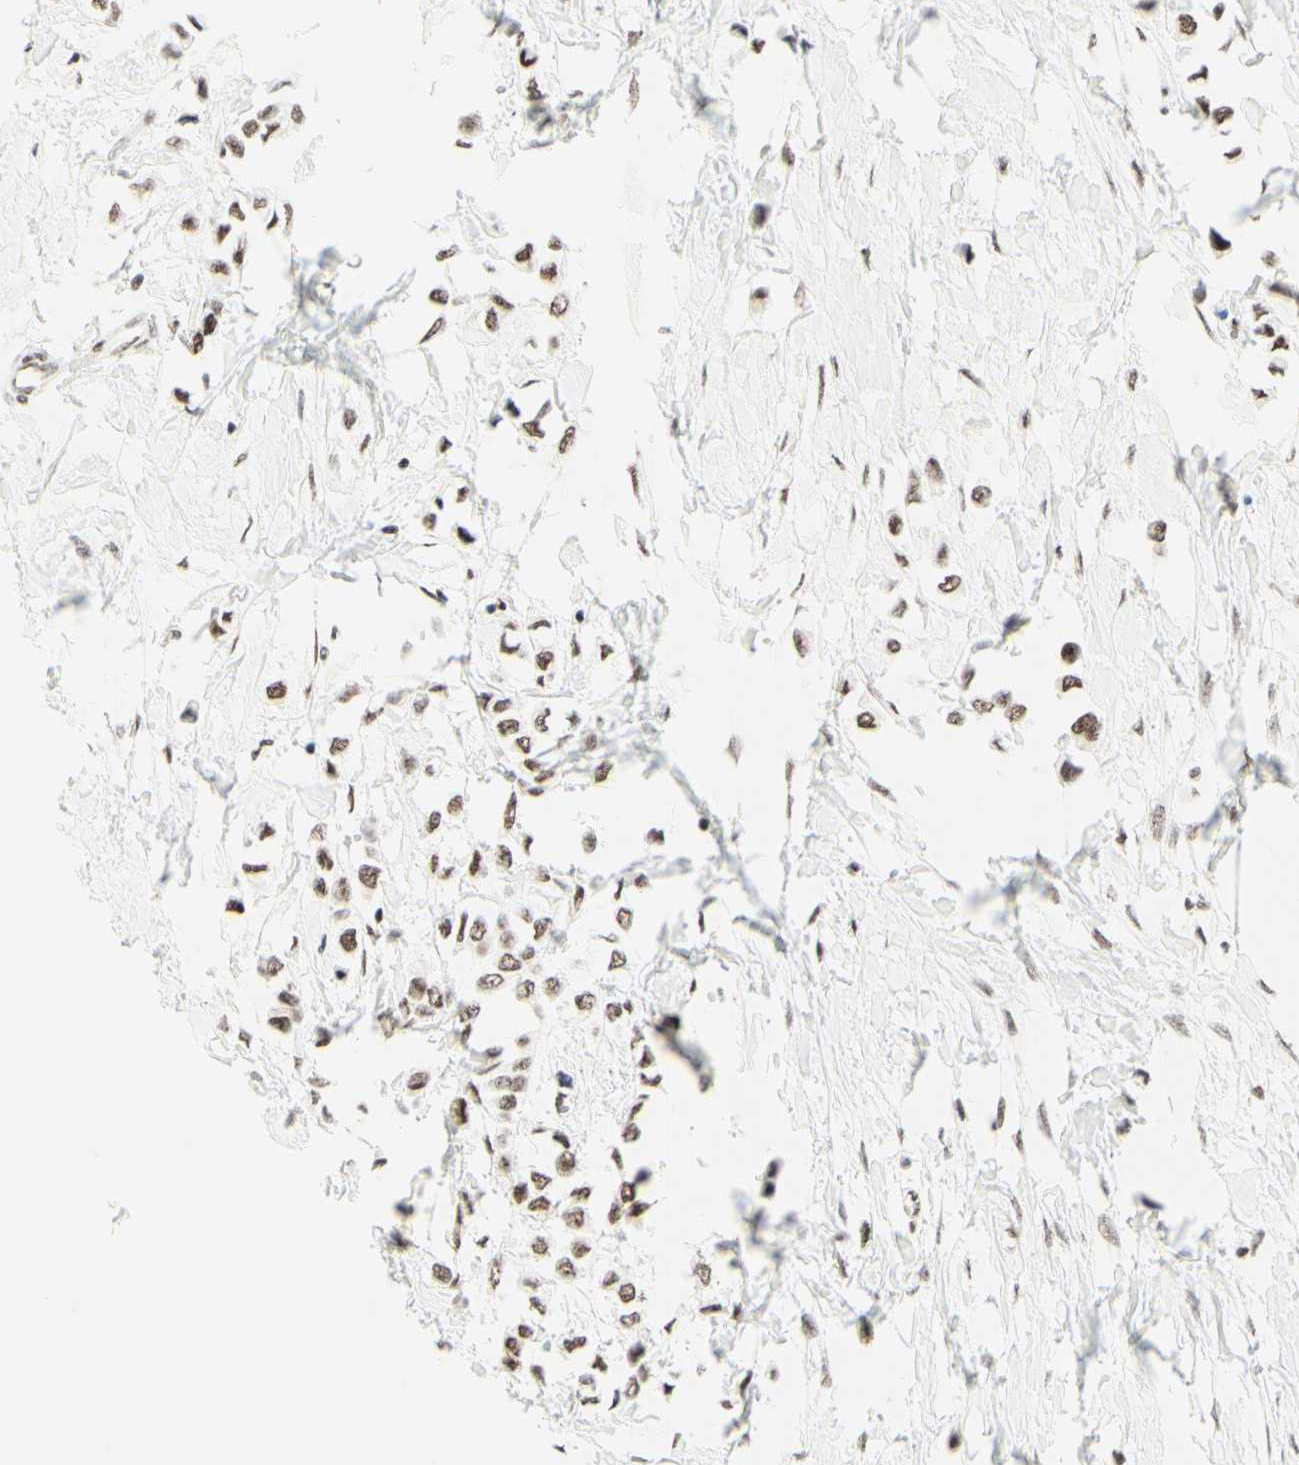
{"staining": {"intensity": "weak", "quantity": ">75%", "location": "nuclear"}, "tissue": "breast cancer", "cell_type": "Tumor cells", "image_type": "cancer", "snomed": [{"axis": "morphology", "description": "Lobular carcinoma"}, {"axis": "topography", "description": "Breast"}], "caption": "This photomicrograph exhibits immunohistochemistry (IHC) staining of breast lobular carcinoma, with low weak nuclear positivity in about >75% of tumor cells.", "gene": "WTAP", "patient": {"sex": "female", "age": 51}}